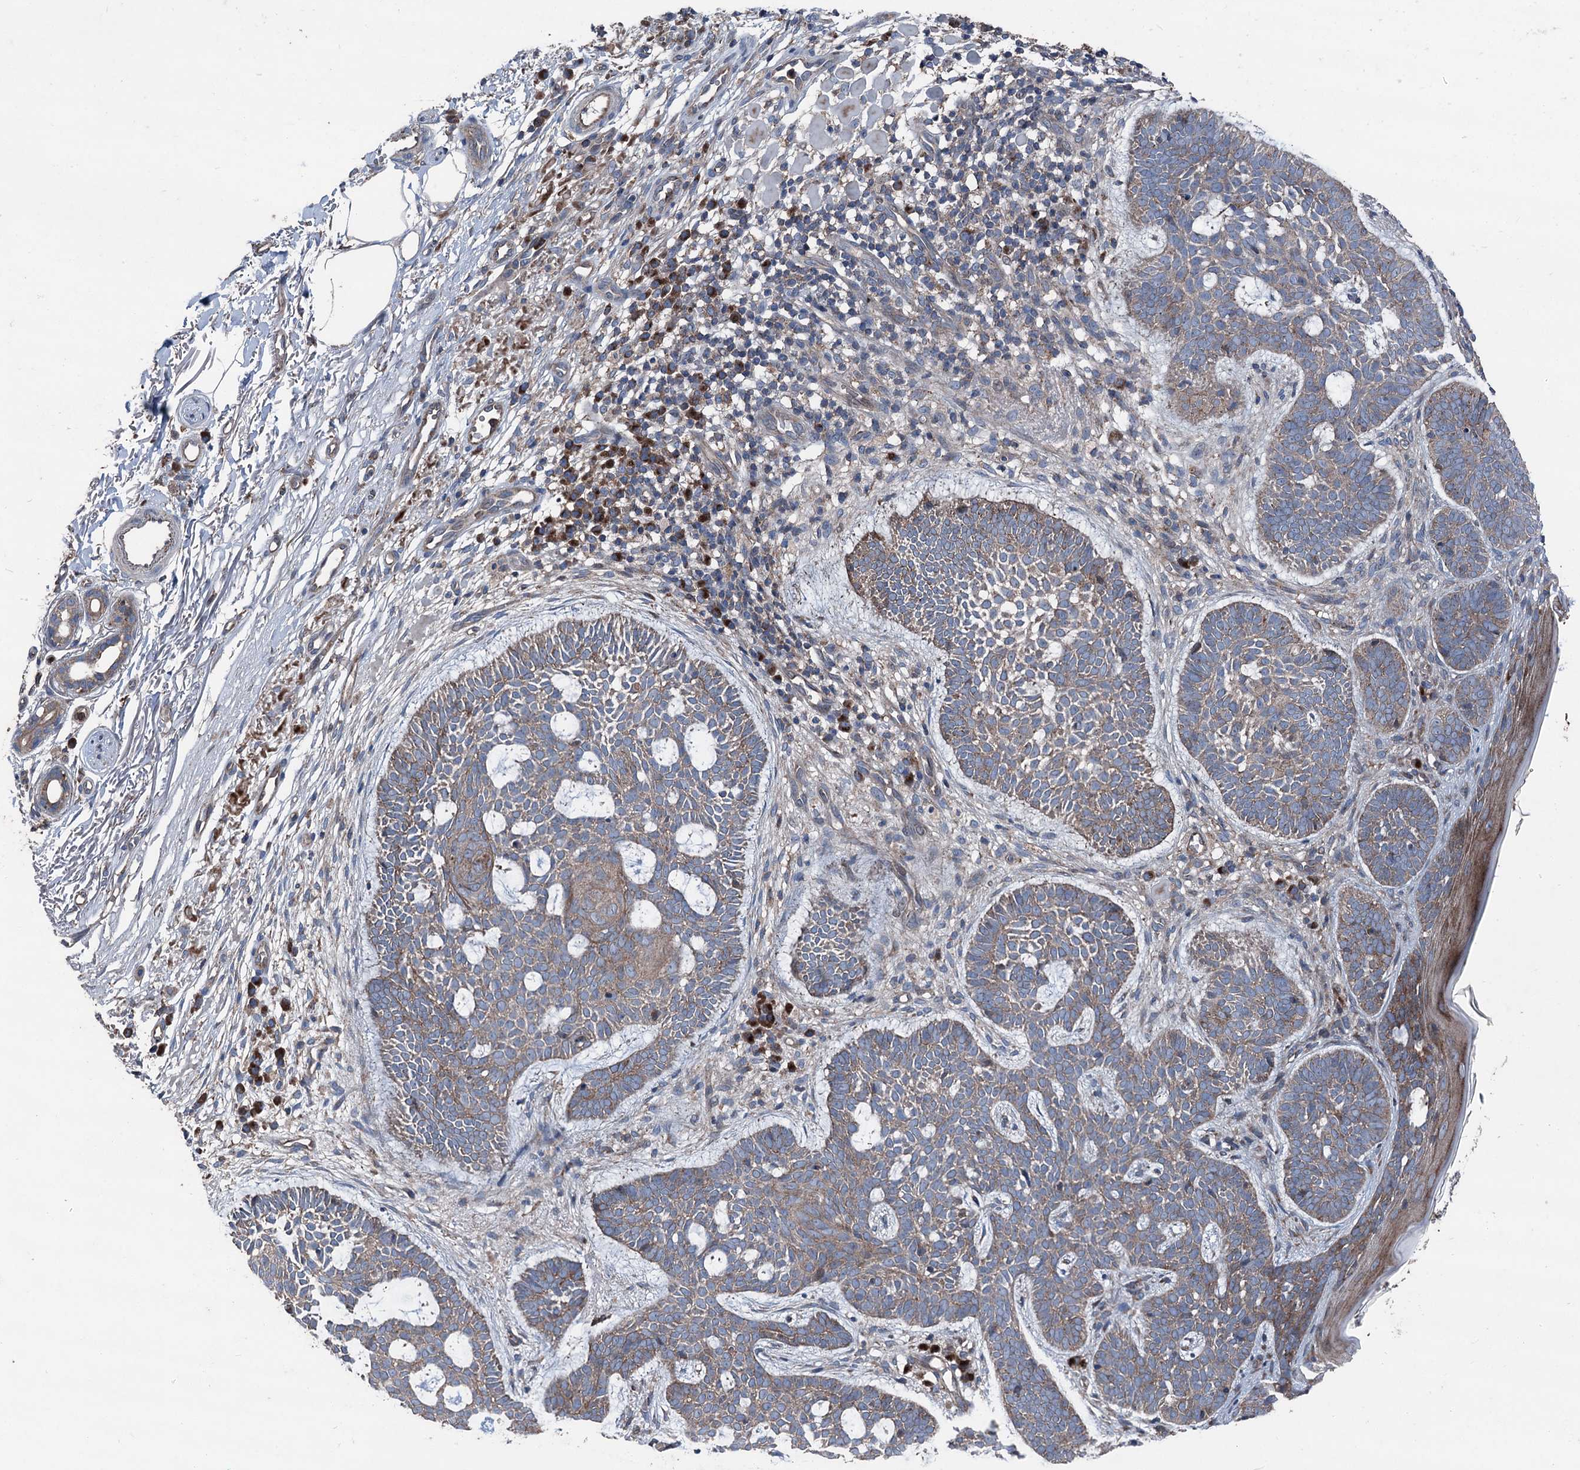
{"staining": {"intensity": "weak", "quantity": "25%-75%", "location": "cytoplasmic/membranous"}, "tissue": "skin cancer", "cell_type": "Tumor cells", "image_type": "cancer", "snomed": [{"axis": "morphology", "description": "Basal cell carcinoma"}, {"axis": "topography", "description": "Skin"}], "caption": "Protein expression analysis of basal cell carcinoma (skin) demonstrates weak cytoplasmic/membranous expression in approximately 25%-75% of tumor cells.", "gene": "RUFY1", "patient": {"sex": "male", "age": 85}}